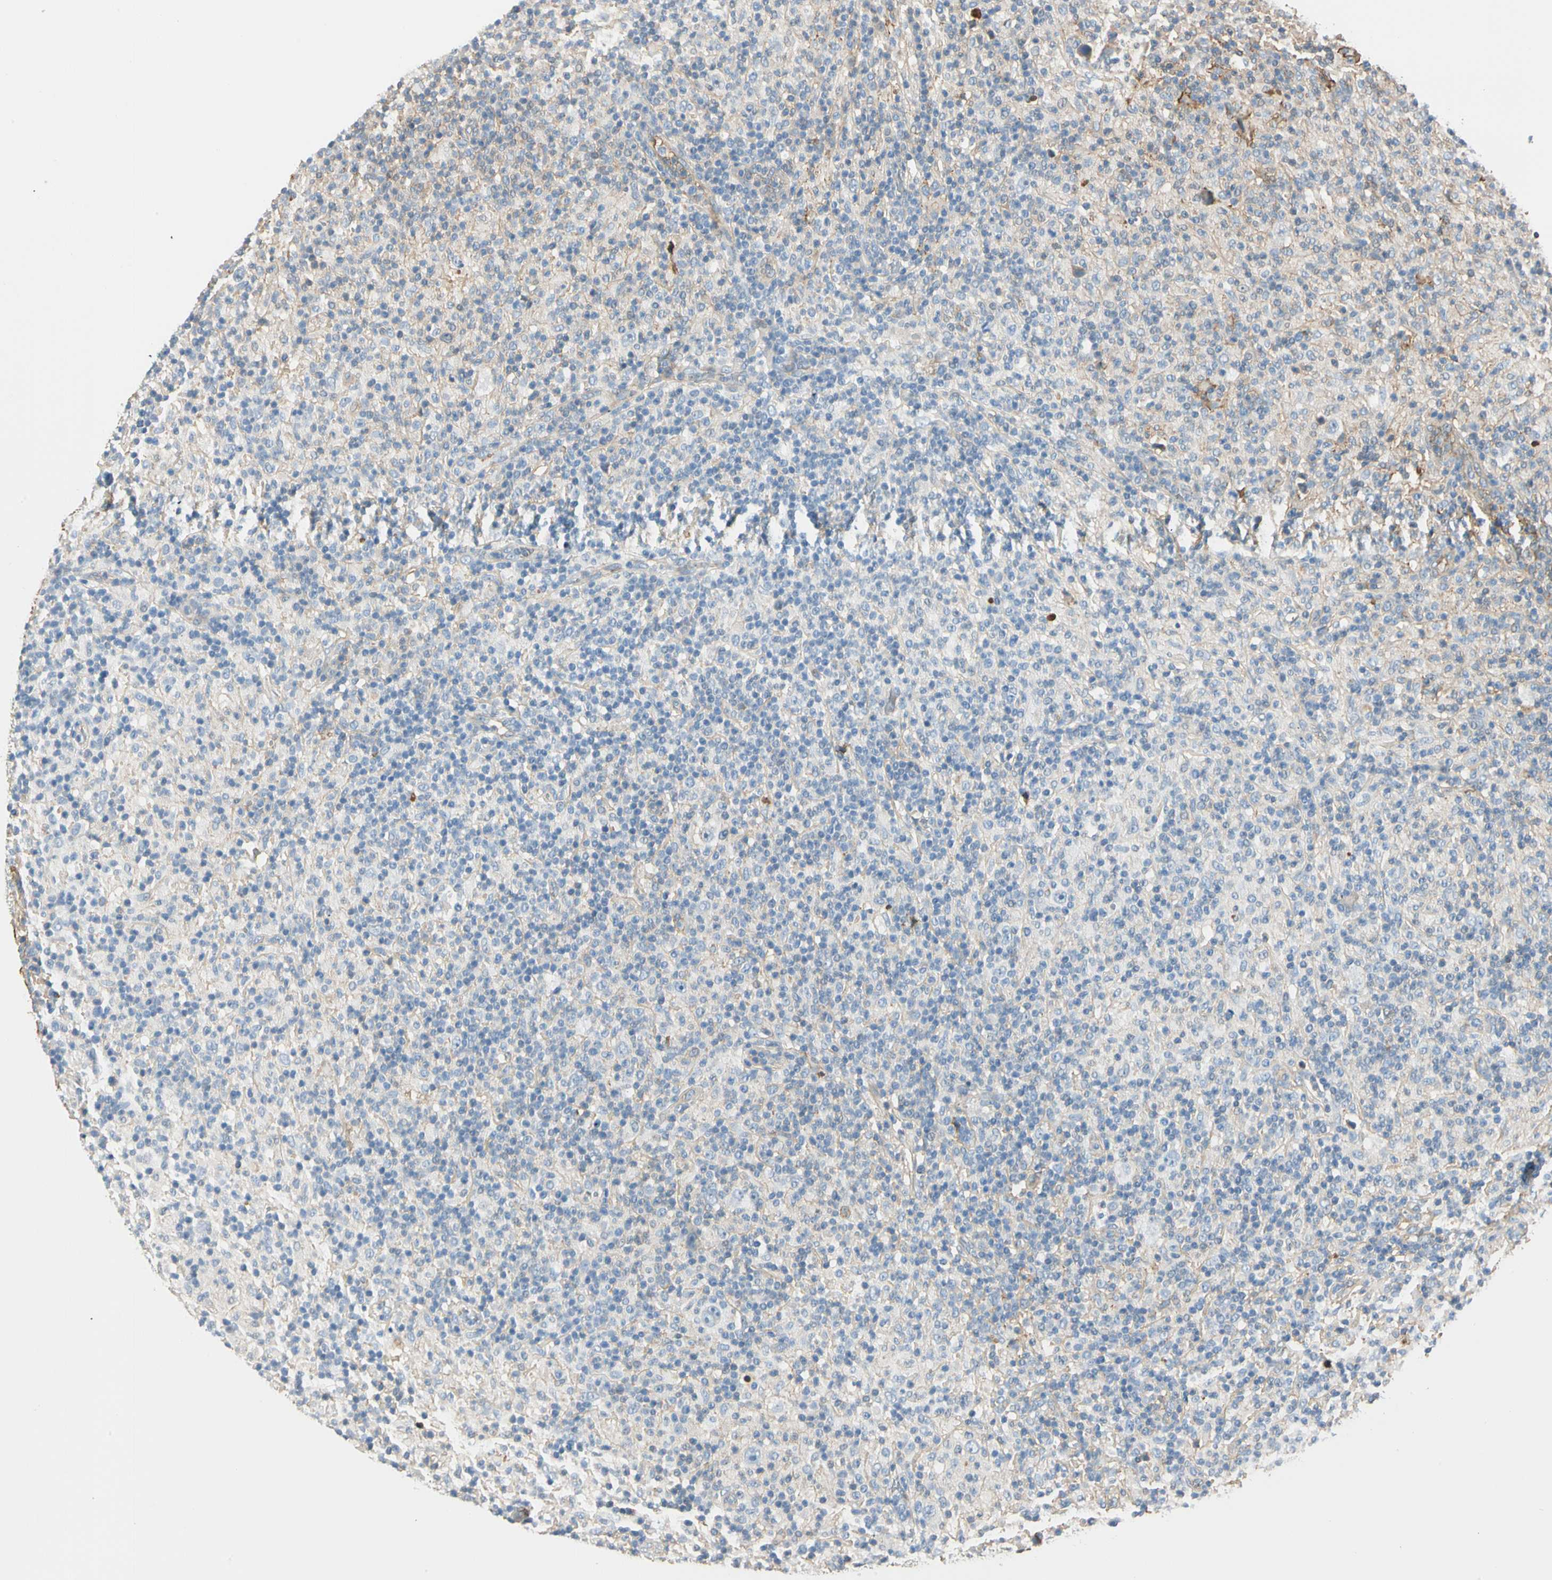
{"staining": {"intensity": "negative", "quantity": "none", "location": "none"}, "tissue": "lymphoma", "cell_type": "Tumor cells", "image_type": "cancer", "snomed": [{"axis": "morphology", "description": "Hodgkin's disease, NOS"}, {"axis": "topography", "description": "Lymph node"}], "caption": "Immunohistochemistry of human Hodgkin's disease reveals no staining in tumor cells.", "gene": "LAMB3", "patient": {"sex": "male", "age": 70}}